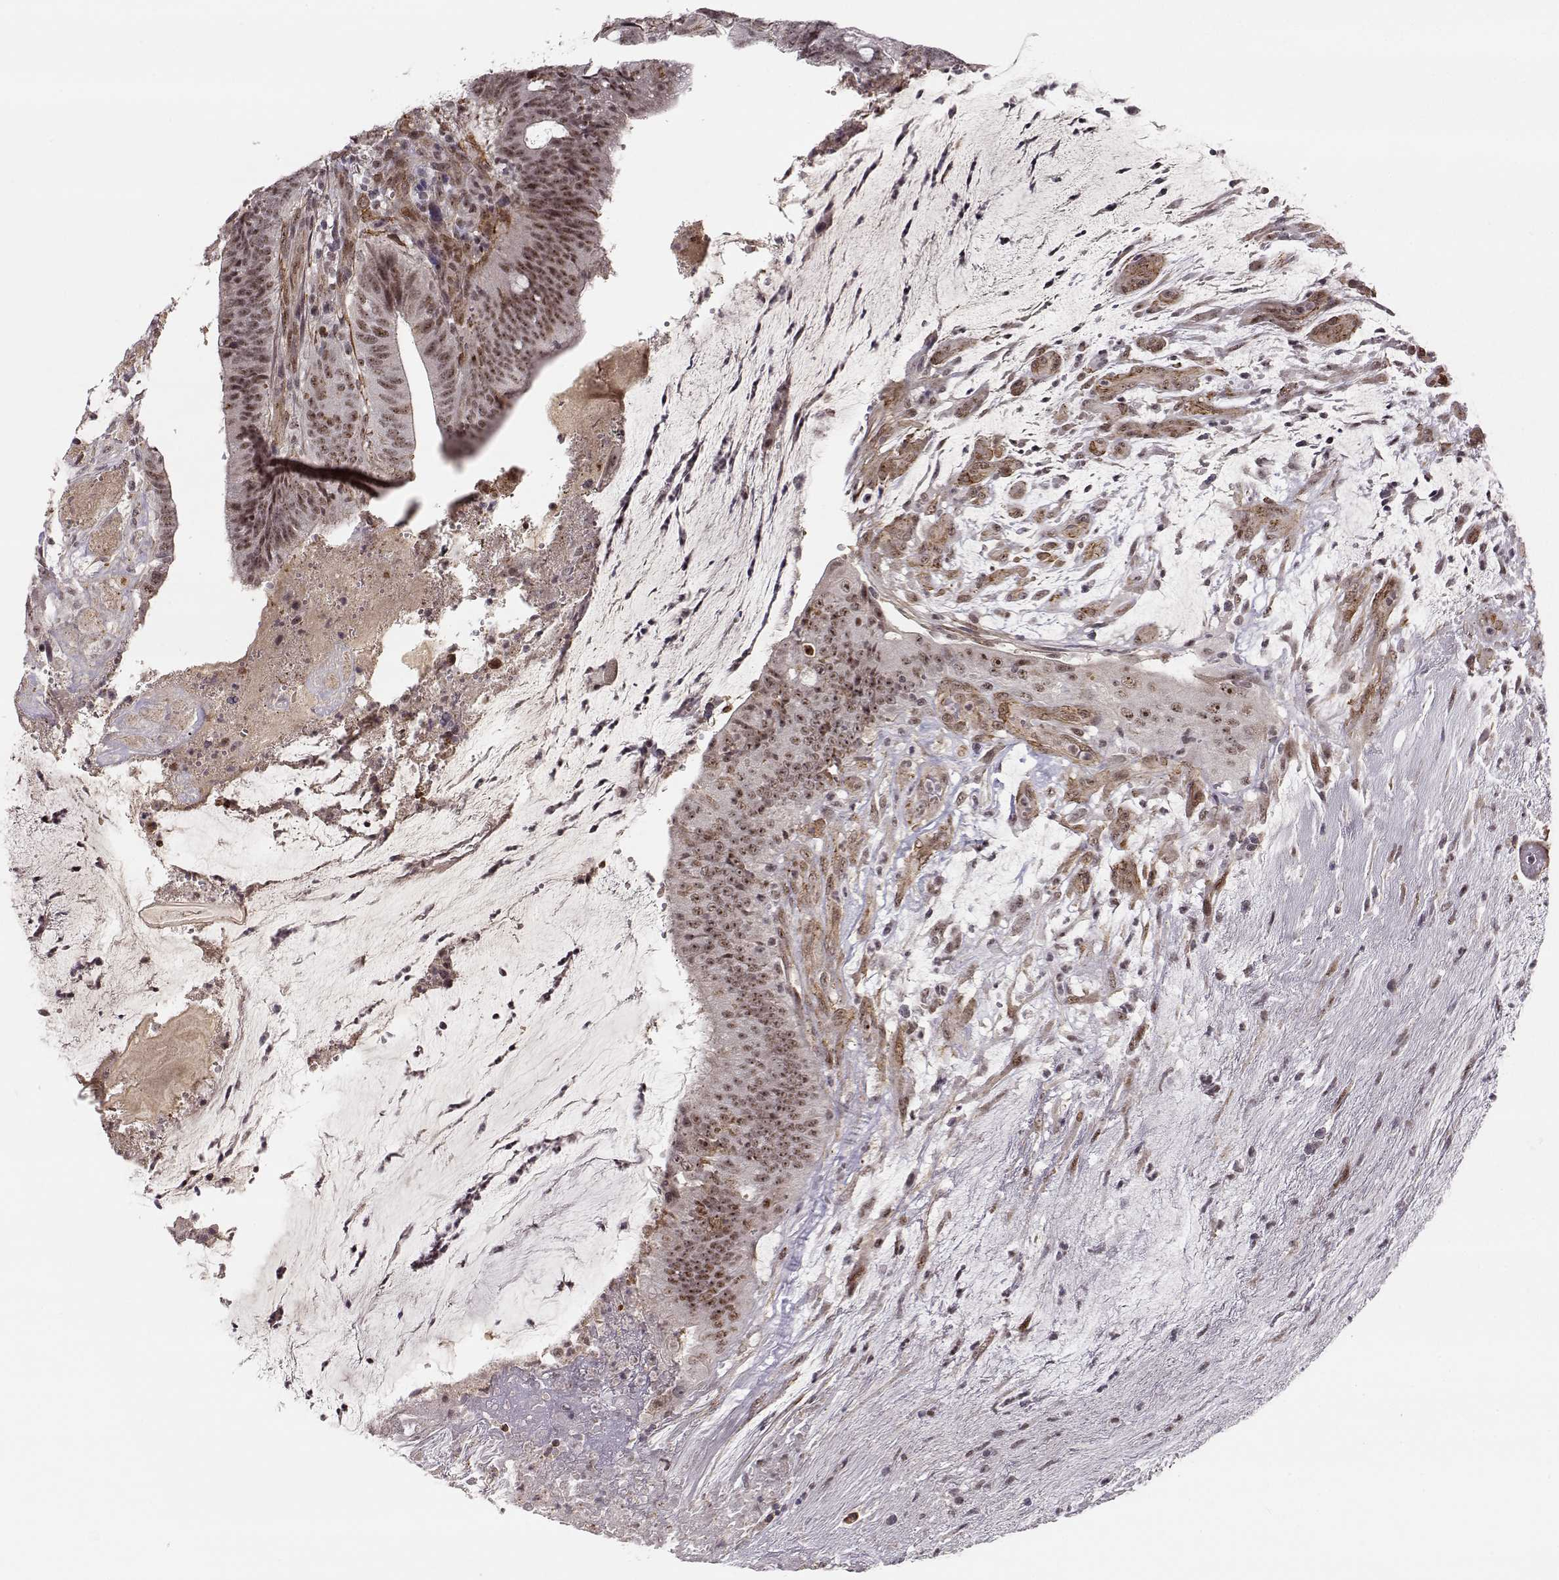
{"staining": {"intensity": "strong", "quantity": "25%-75%", "location": "nuclear"}, "tissue": "colorectal cancer", "cell_type": "Tumor cells", "image_type": "cancer", "snomed": [{"axis": "morphology", "description": "Adenocarcinoma, NOS"}, {"axis": "topography", "description": "Colon"}], "caption": "Colorectal cancer stained for a protein (brown) reveals strong nuclear positive staining in about 25%-75% of tumor cells.", "gene": "CIR1", "patient": {"sex": "female", "age": 43}}